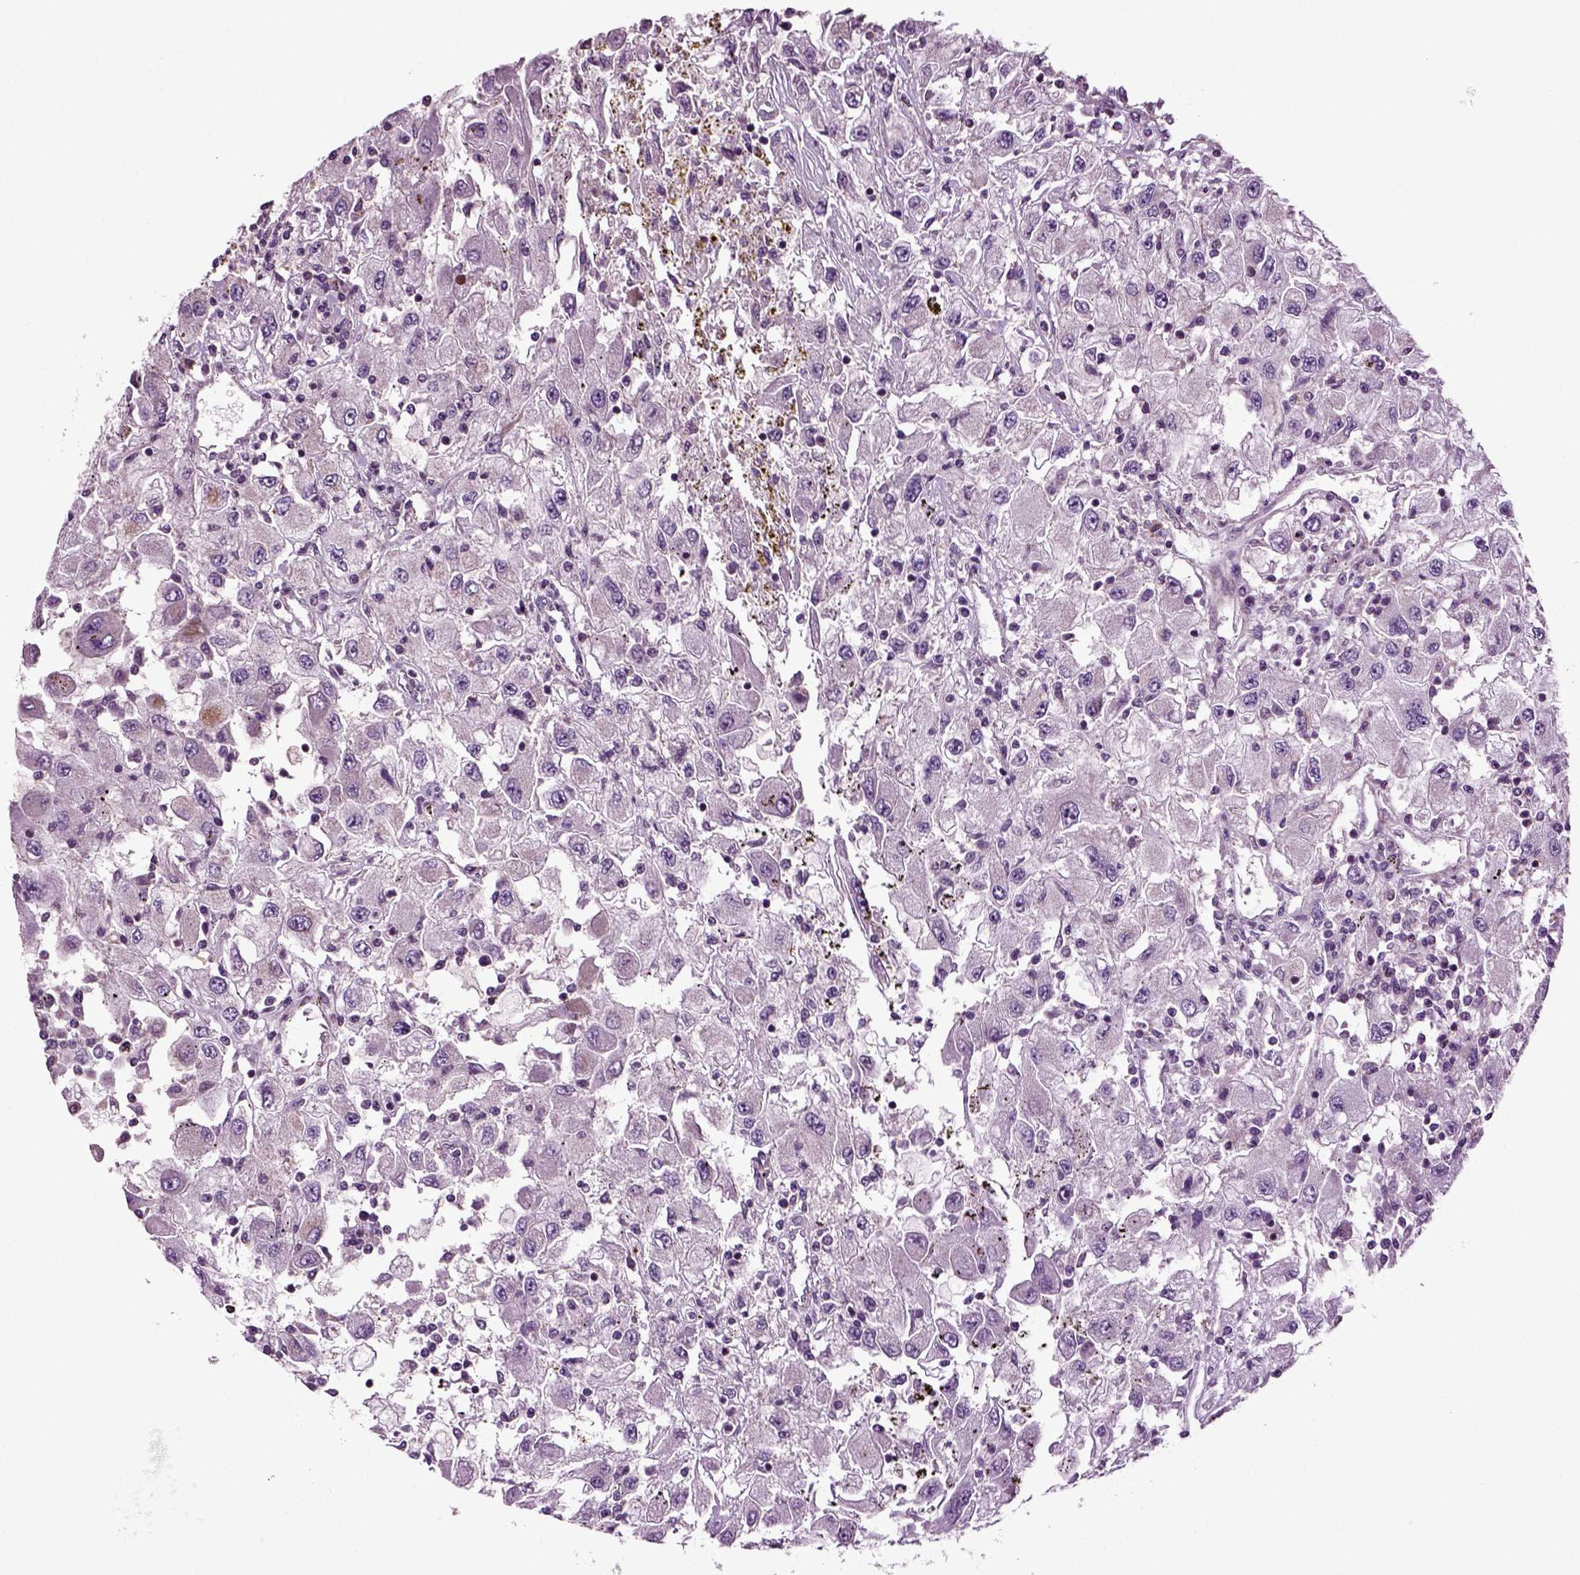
{"staining": {"intensity": "negative", "quantity": "none", "location": "none"}, "tissue": "renal cancer", "cell_type": "Tumor cells", "image_type": "cancer", "snomed": [{"axis": "morphology", "description": "Adenocarcinoma, NOS"}, {"axis": "topography", "description": "Kidney"}], "caption": "Immunohistochemical staining of human renal cancer (adenocarcinoma) shows no significant staining in tumor cells.", "gene": "HAGHL", "patient": {"sex": "female", "age": 67}}